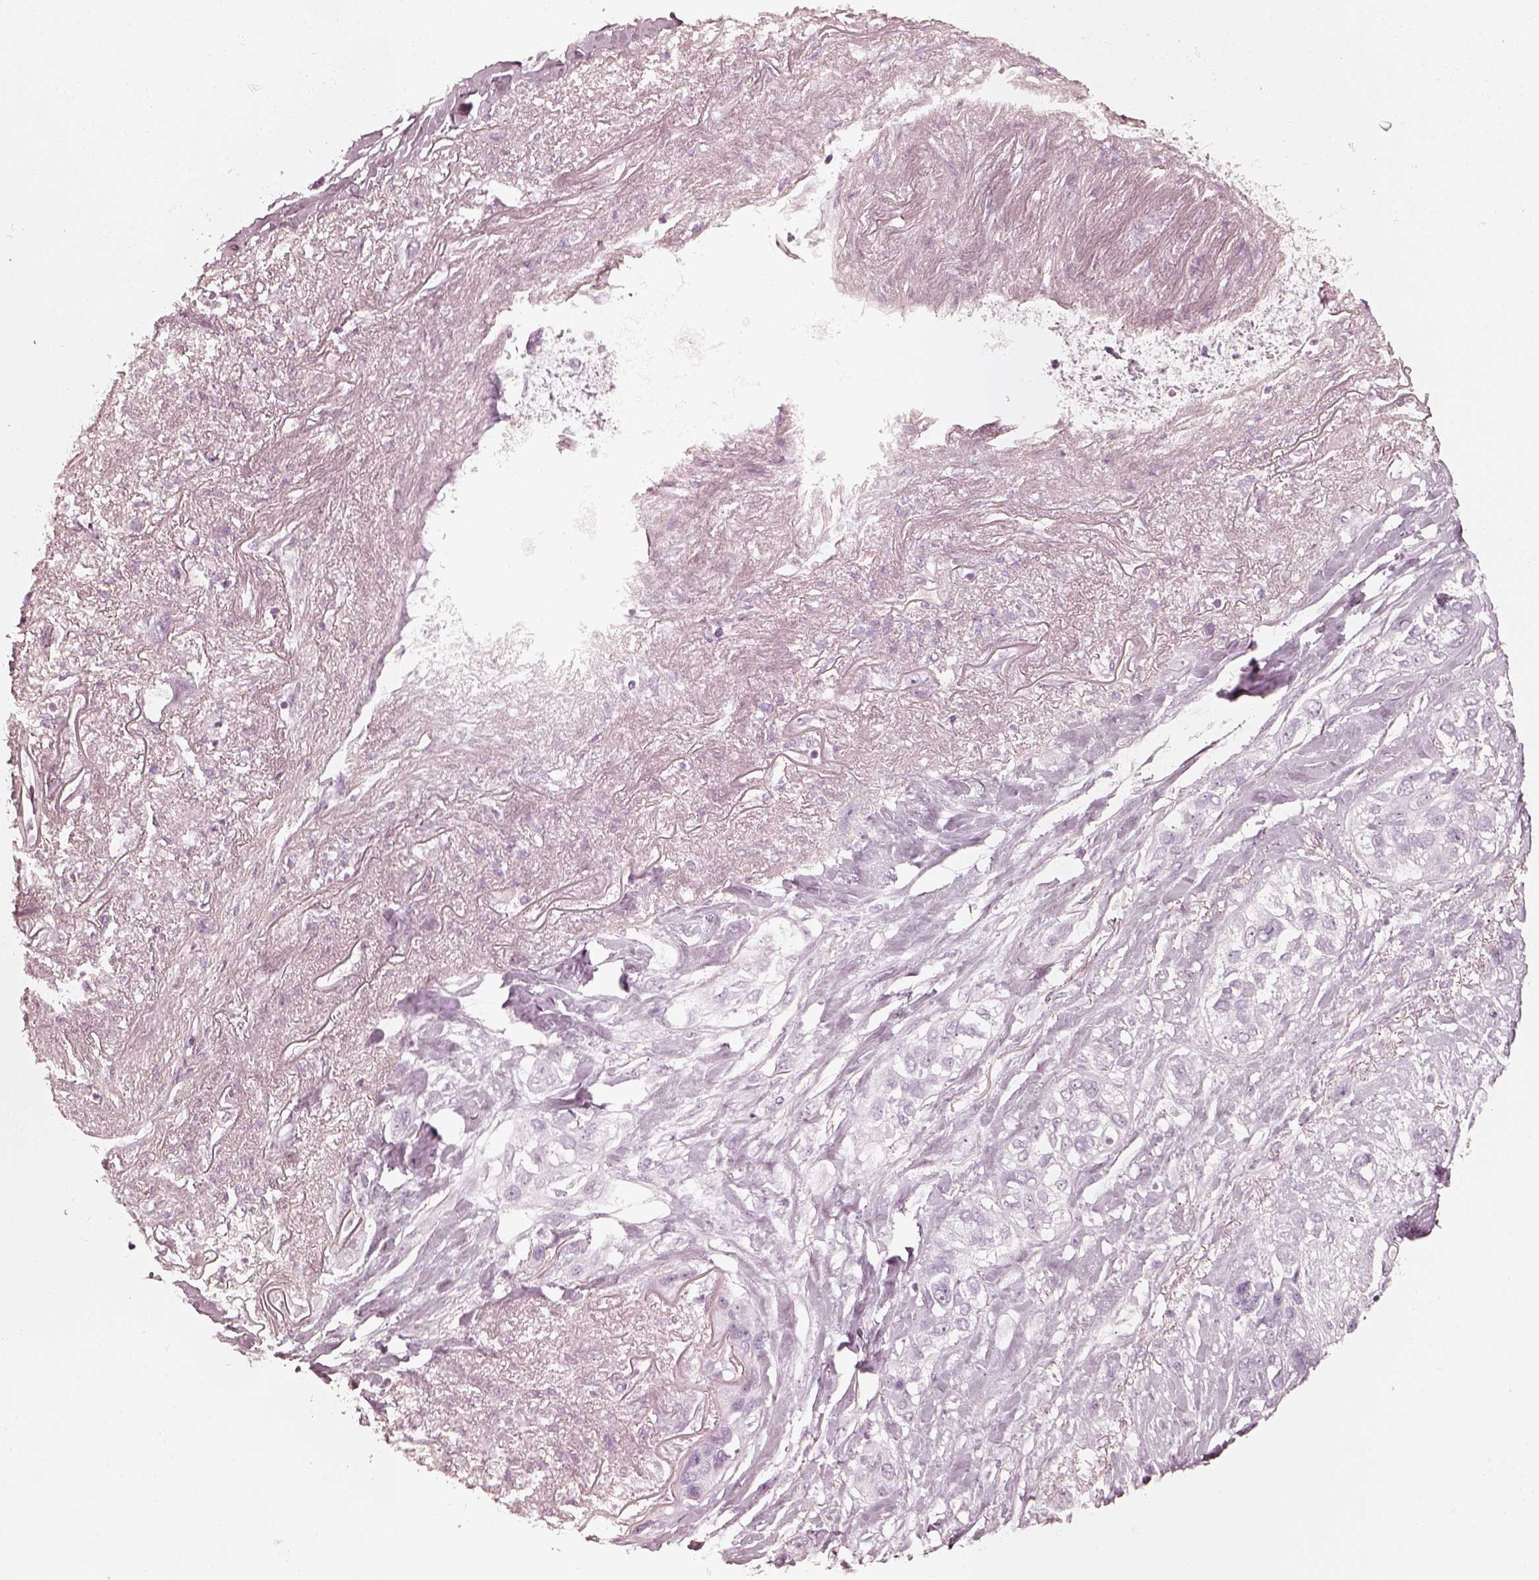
{"staining": {"intensity": "negative", "quantity": "none", "location": "none"}, "tissue": "lung cancer", "cell_type": "Tumor cells", "image_type": "cancer", "snomed": [{"axis": "morphology", "description": "Squamous cell carcinoma, NOS"}, {"axis": "topography", "description": "Lung"}], "caption": "There is no significant positivity in tumor cells of lung cancer.", "gene": "KRT72", "patient": {"sex": "female", "age": 70}}